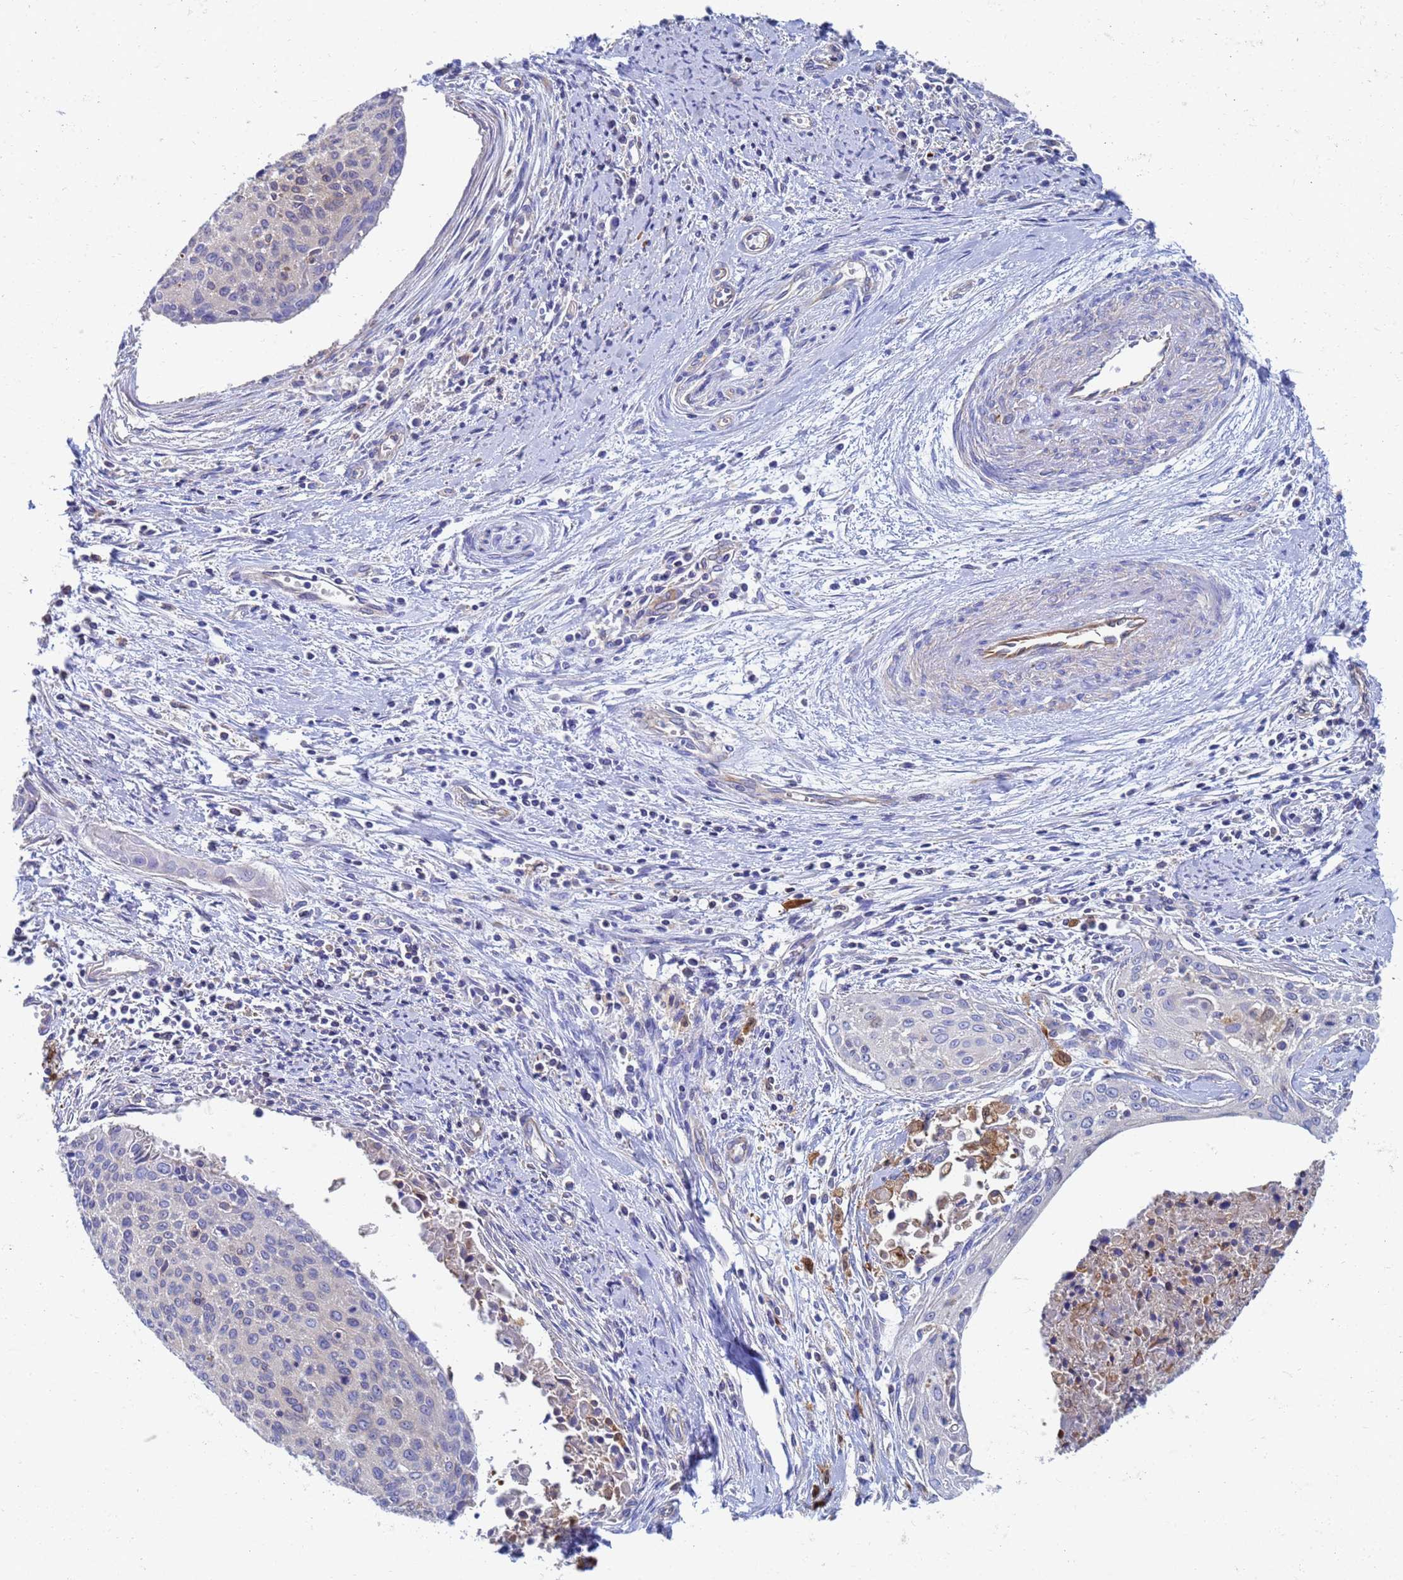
{"staining": {"intensity": "weak", "quantity": "<25%", "location": "cytoplasmic/membranous"}, "tissue": "cervical cancer", "cell_type": "Tumor cells", "image_type": "cancer", "snomed": [{"axis": "morphology", "description": "Squamous cell carcinoma, NOS"}, {"axis": "topography", "description": "Cervix"}], "caption": "DAB (3,3'-diaminobenzidine) immunohistochemical staining of cervical squamous cell carcinoma exhibits no significant expression in tumor cells.", "gene": "GCHFR", "patient": {"sex": "female", "age": 55}}